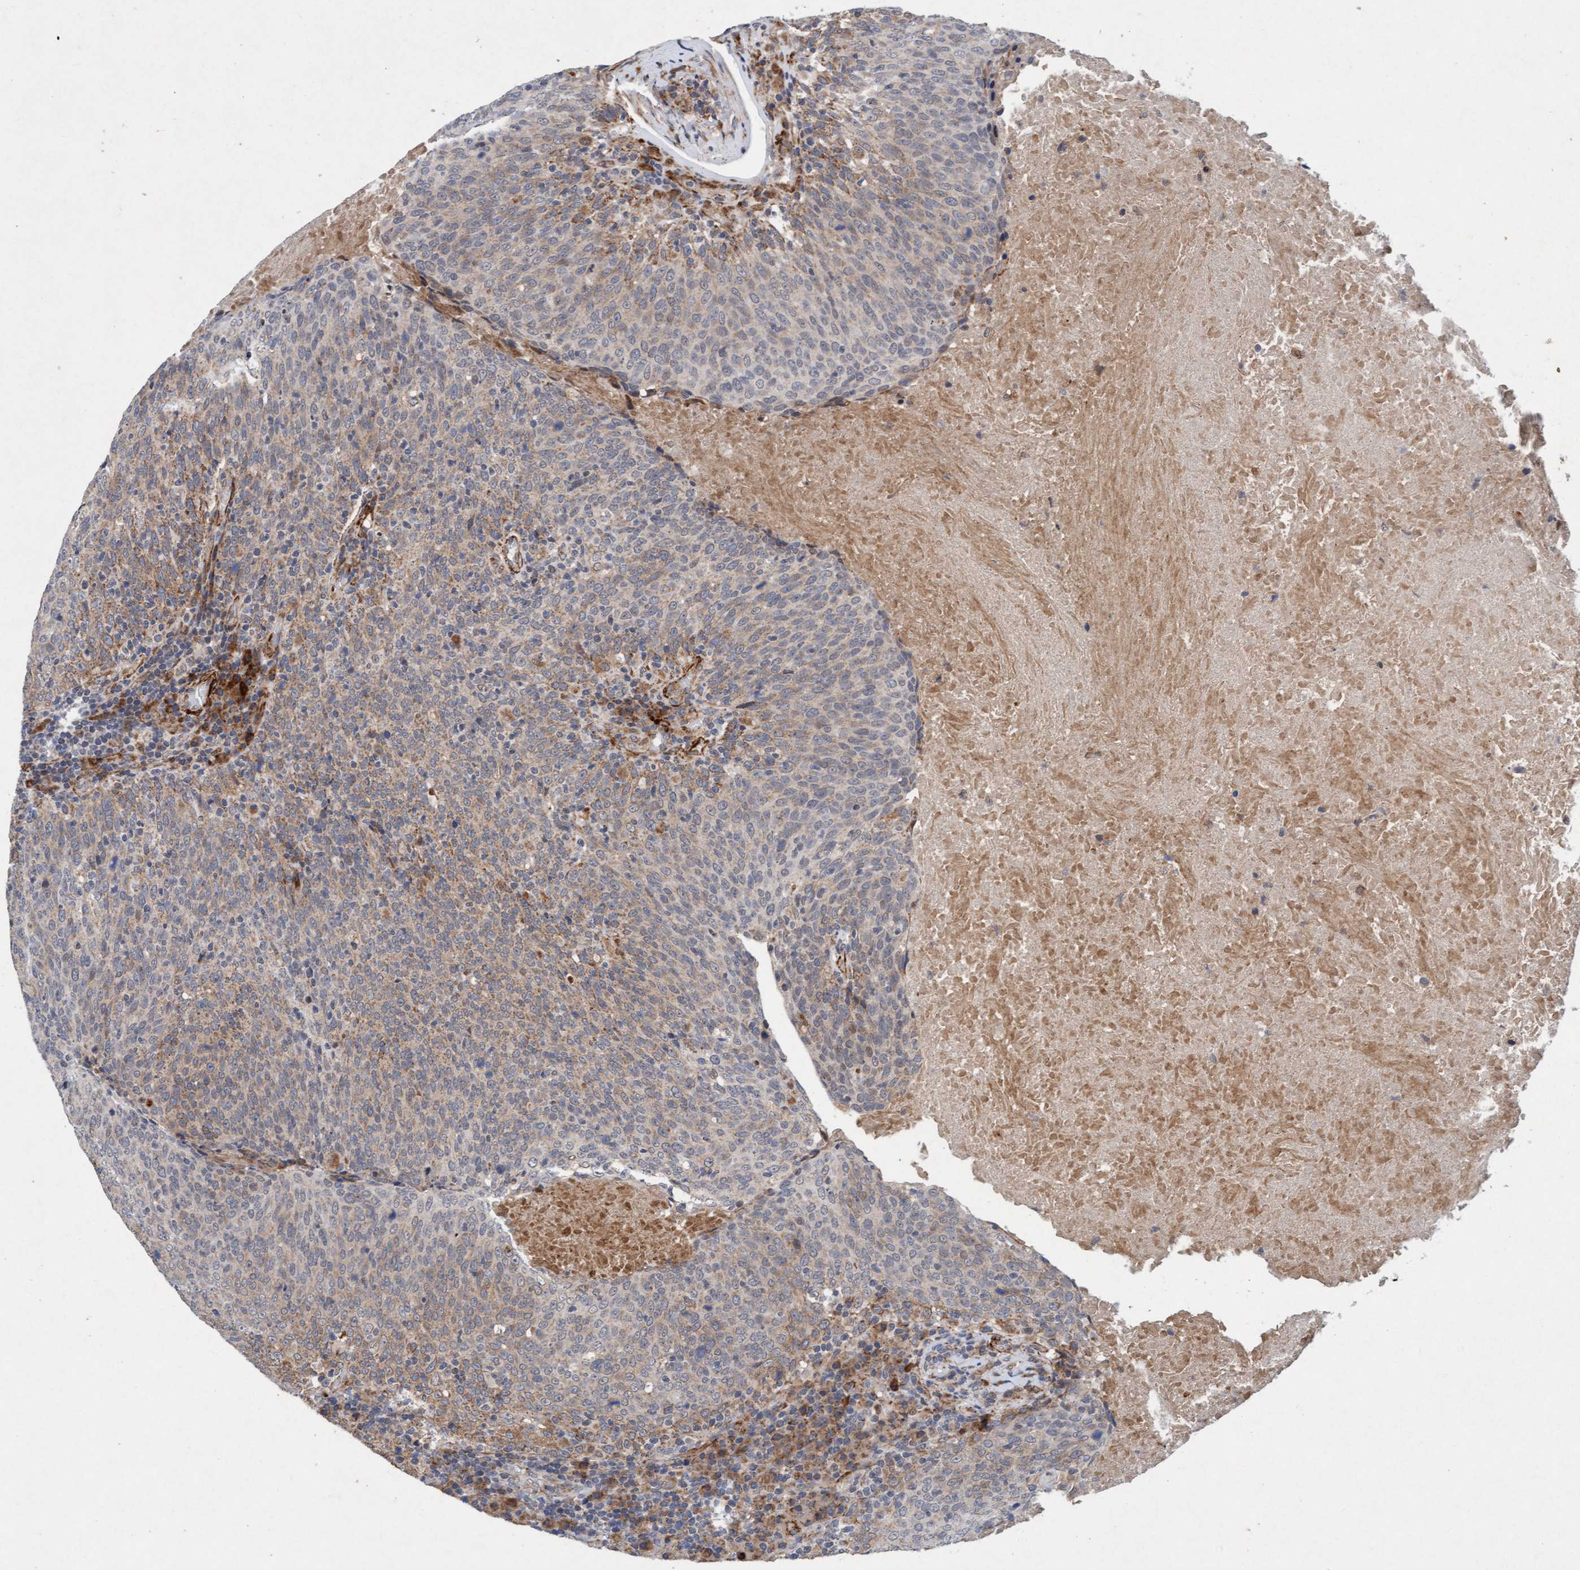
{"staining": {"intensity": "weak", "quantity": ">75%", "location": "cytoplasmic/membranous"}, "tissue": "head and neck cancer", "cell_type": "Tumor cells", "image_type": "cancer", "snomed": [{"axis": "morphology", "description": "Squamous cell carcinoma, NOS"}, {"axis": "morphology", "description": "Squamous cell carcinoma, metastatic, NOS"}, {"axis": "topography", "description": "Lymph node"}, {"axis": "topography", "description": "Head-Neck"}], "caption": "A low amount of weak cytoplasmic/membranous positivity is appreciated in approximately >75% of tumor cells in head and neck metastatic squamous cell carcinoma tissue.", "gene": "TMEM70", "patient": {"sex": "male", "age": 62}}